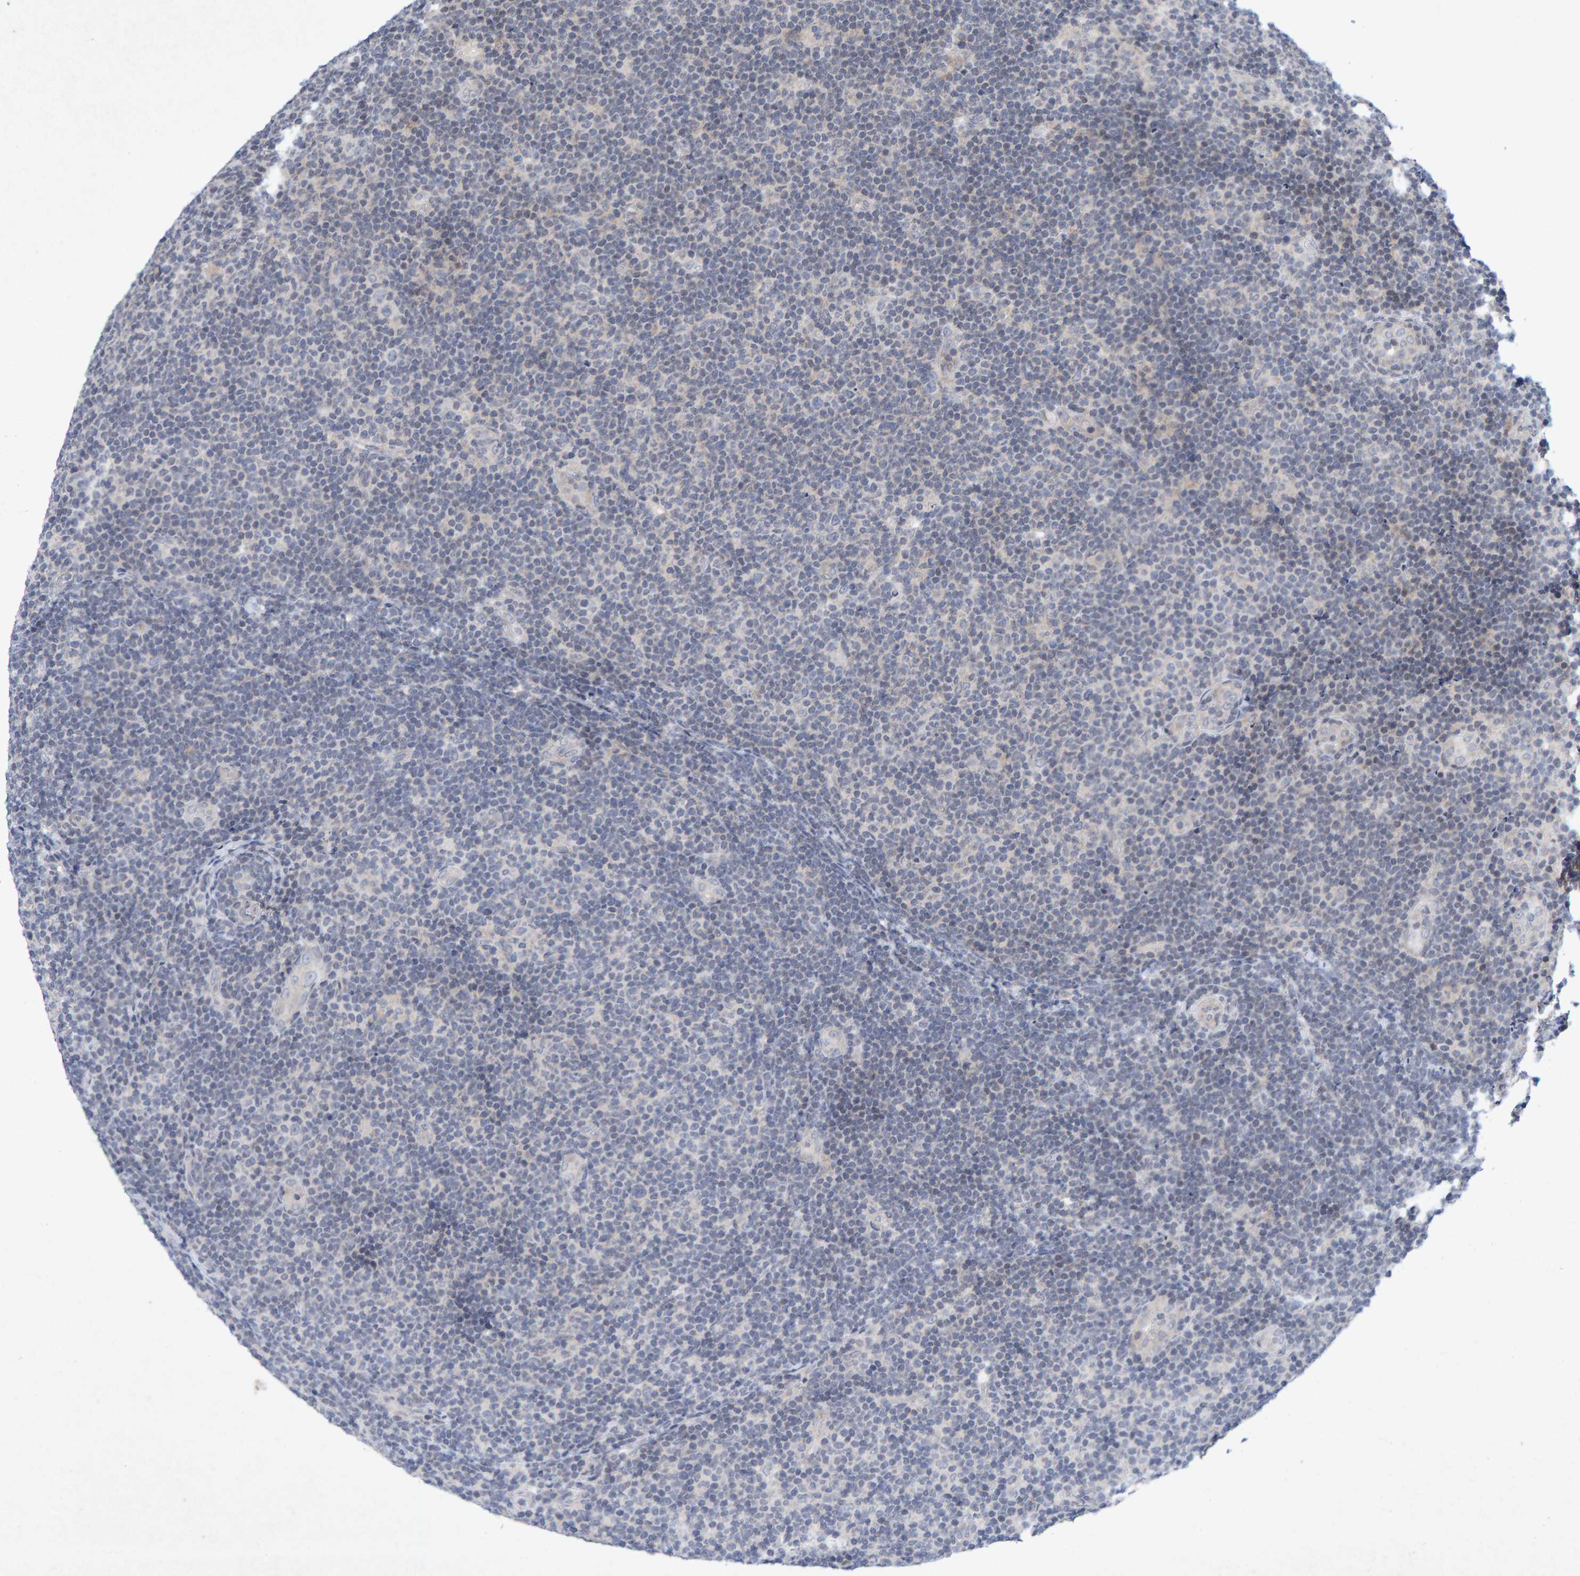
{"staining": {"intensity": "negative", "quantity": "none", "location": "none"}, "tissue": "lymphoma", "cell_type": "Tumor cells", "image_type": "cancer", "snomed": [{"axis": "morphology", "description": "Hodgkin's disease, NOS"}, {"axis": "topography", "description": "Lymph node"}], "caption": "Immunohistochemistry (IHC) of Hodgkin's disease exhibits no staining in tumor cells. Brightfield microscopy of IHC stained with DAB (3,3'-diaminobenzidine) (brown) and hematoxylin (blue), captured at high magnification.", "gene": "CDH2", "patient": {"sex": "female", "age": 57}}